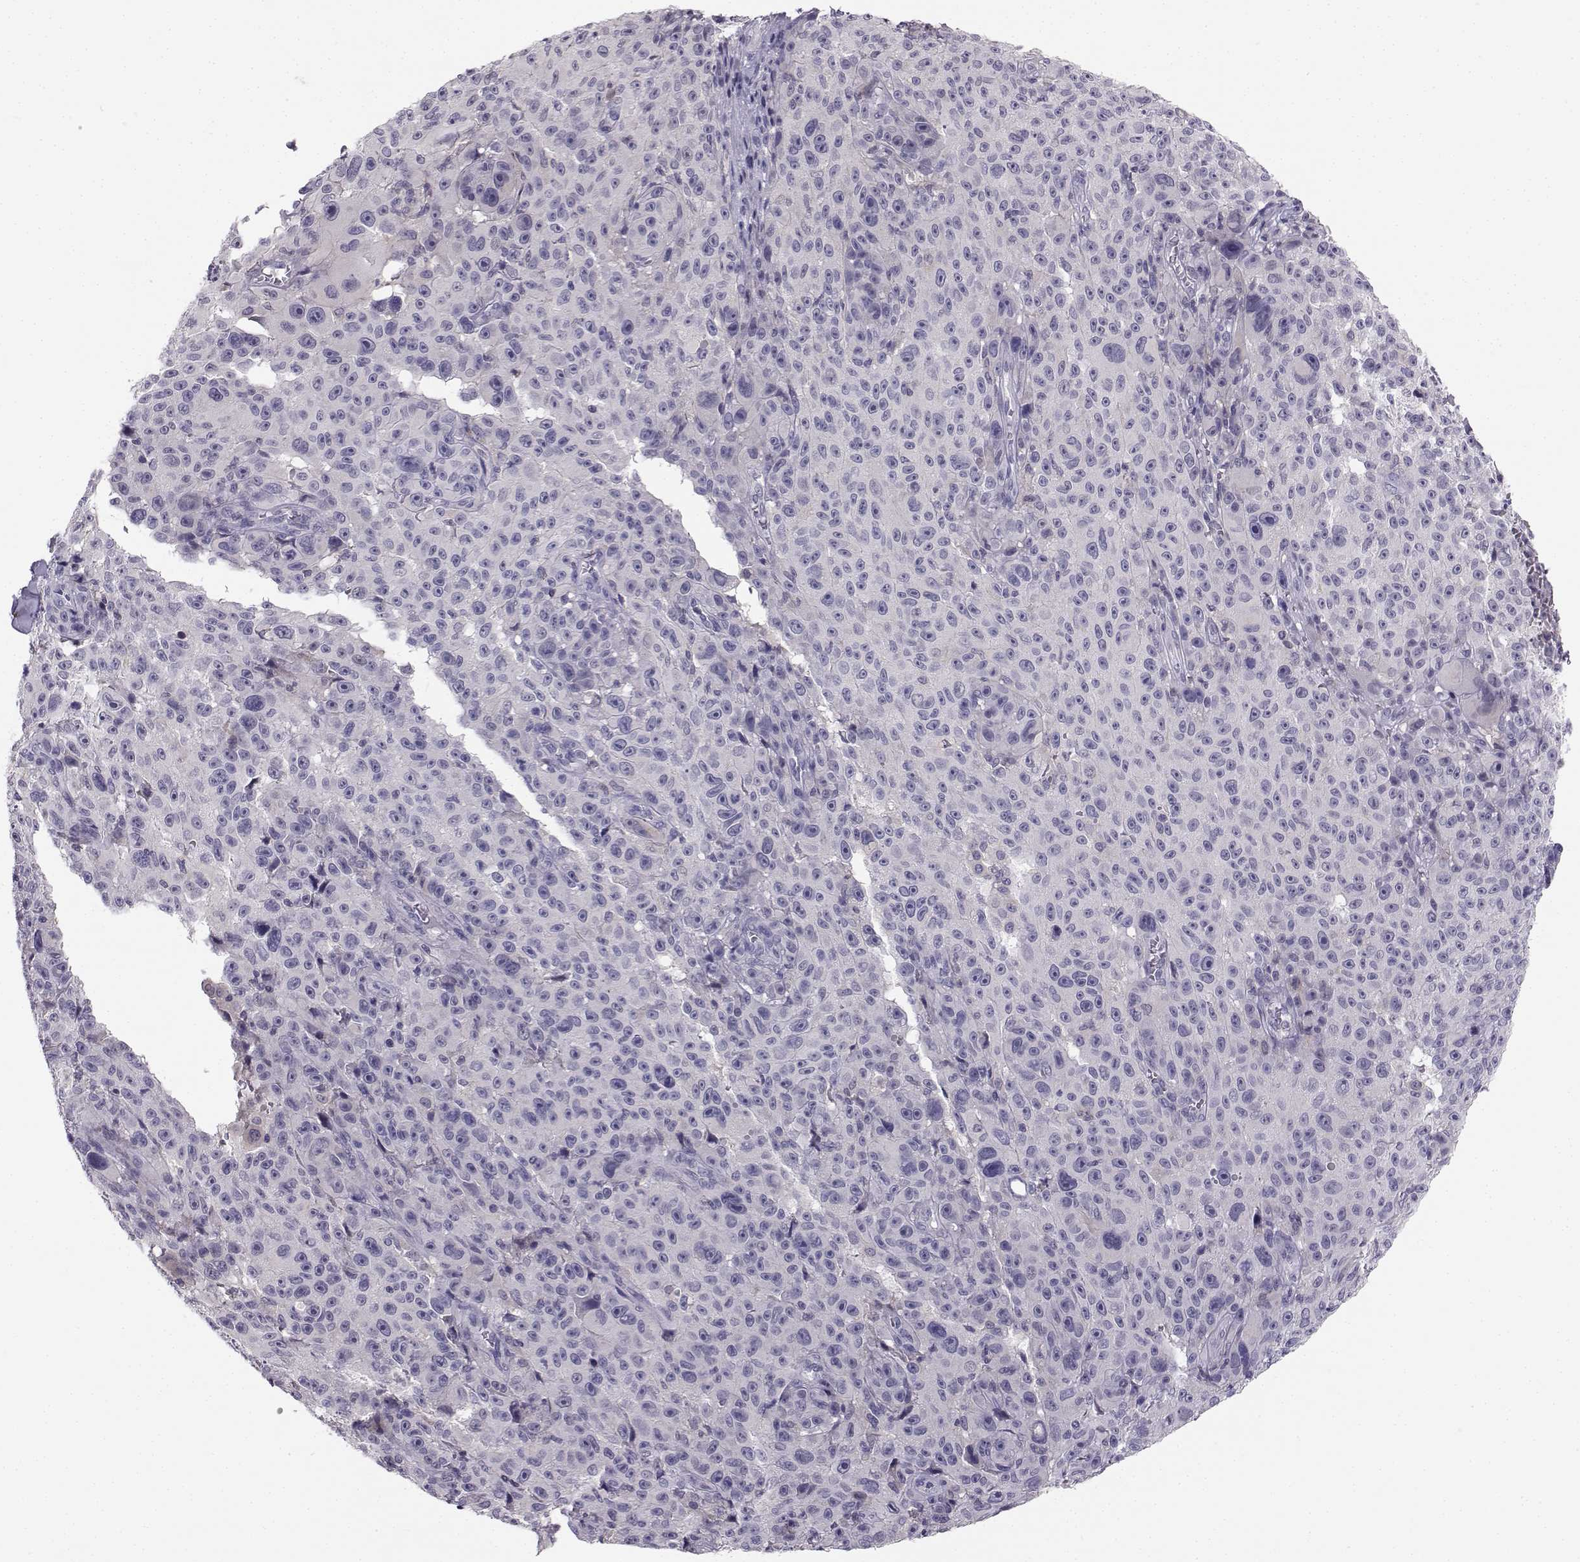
{"staining": {"intensity": "negative", "quantity": "none", "location": "none"}, "tissue": "melanoma", "cell_type": "Tumor cells", "image_type": "cancer", "snomed": [{"axis": "morphology", "description": "Malignant melanoma, NOS"}, {"axis": "topography", "description": "Skin"}], "caption": "Malignant melanoma was stained to show a protein in brown. There is no significant positivity in tumor cells.", "gene": "MROH7", "patient": {"sex": "female", "age": 82}}